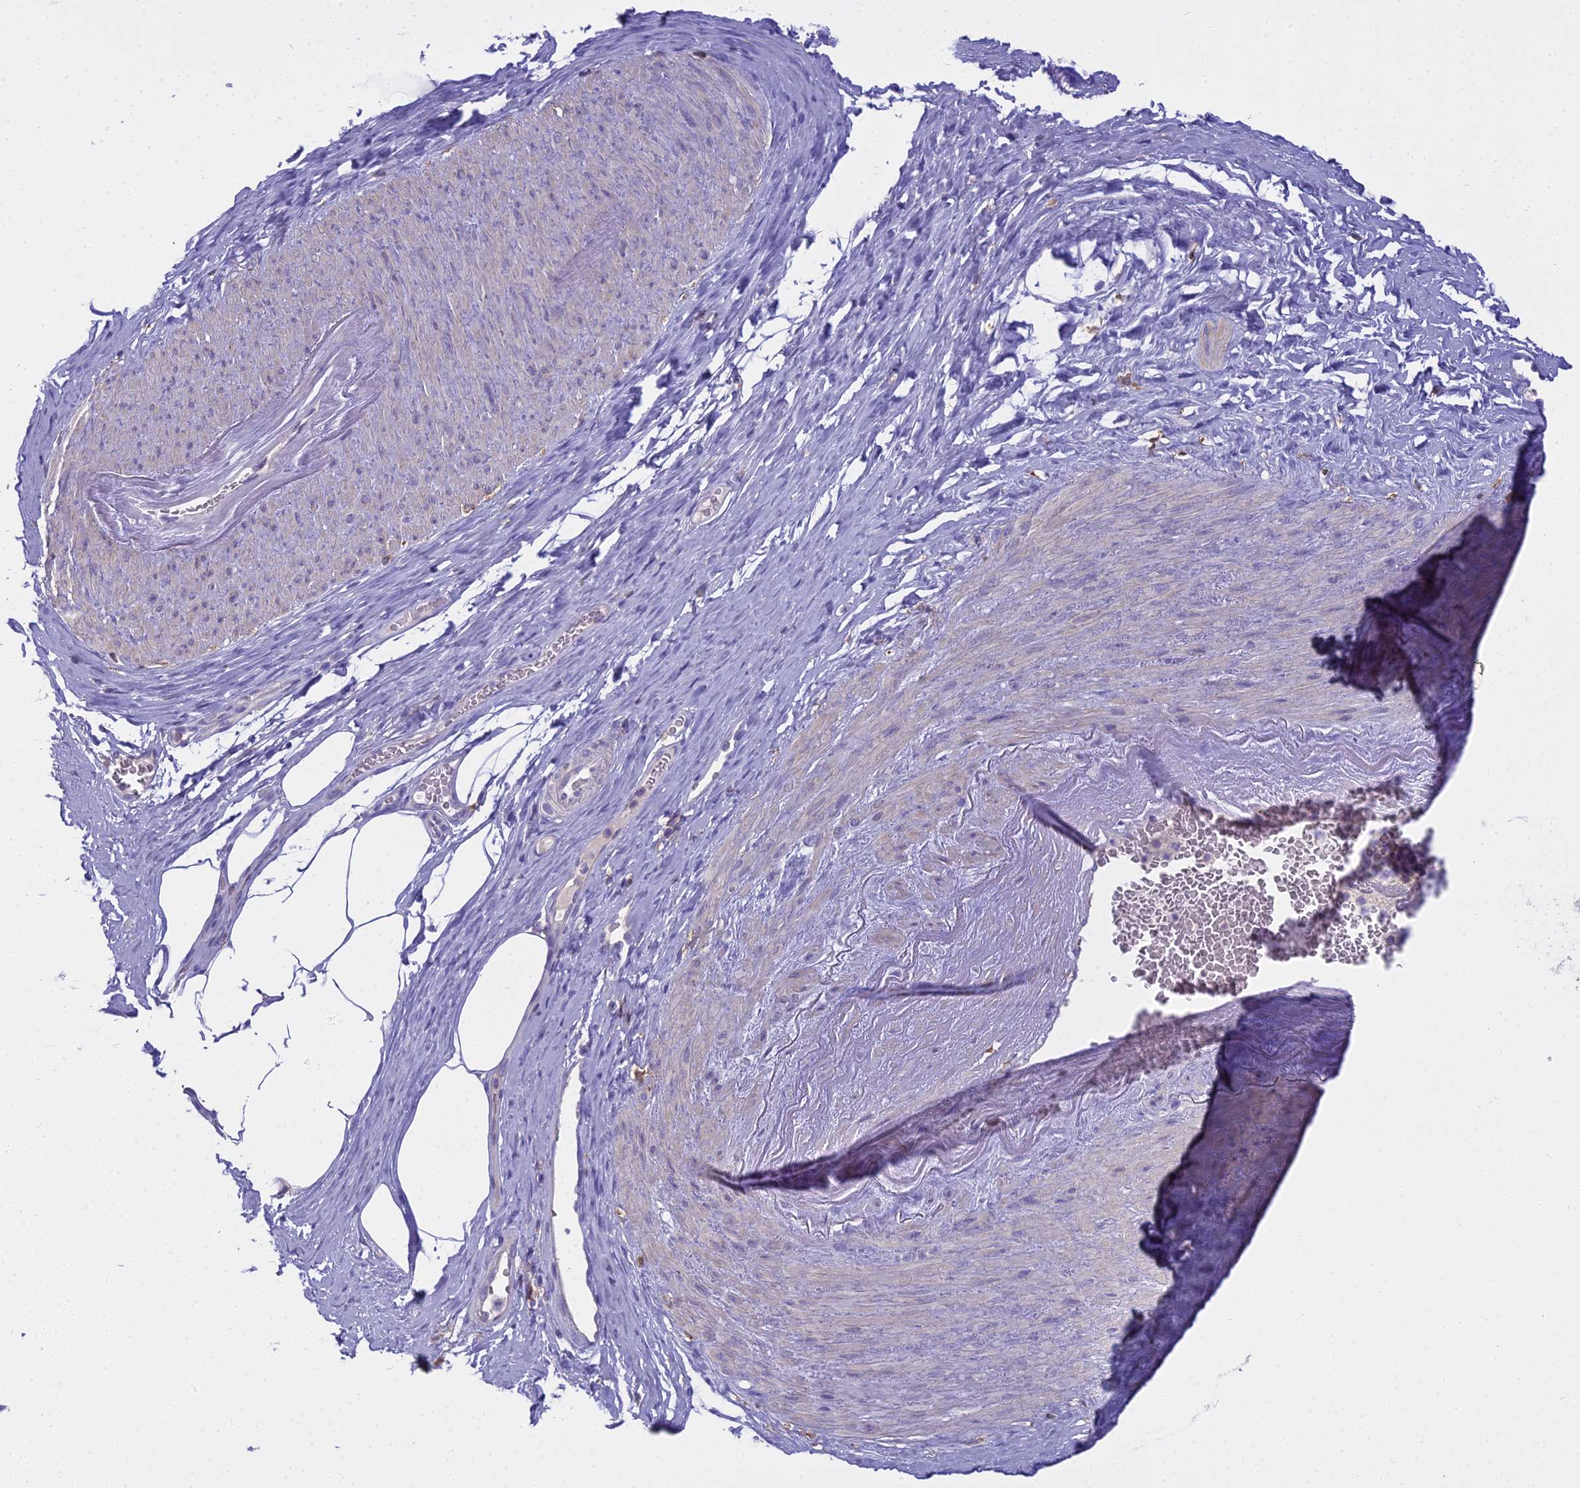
{"staining": {"intensity": "negative", "quantity": "none", "location": "none"}, "tissue": "soft tissue", "cell_type": "Fibroblasts", "image_type": "normal", "snomed": [{"axis": "morphology", "description": "Normal tissue, NOS"}, {"axis": "morphology", "description": "Adenocarcinoma, Low grade"}, {"axis": "topography", "description": "Prostate"}, {"axis": "topography", "description": "Peripheral nerve tissue"}], "caption": "This is a photomicrograph of IHC staining of benign soft tissue, which shows no staining in fibroblasts.", "gene": "BLNK", "patient": {"sex": "male", "age": 63}}